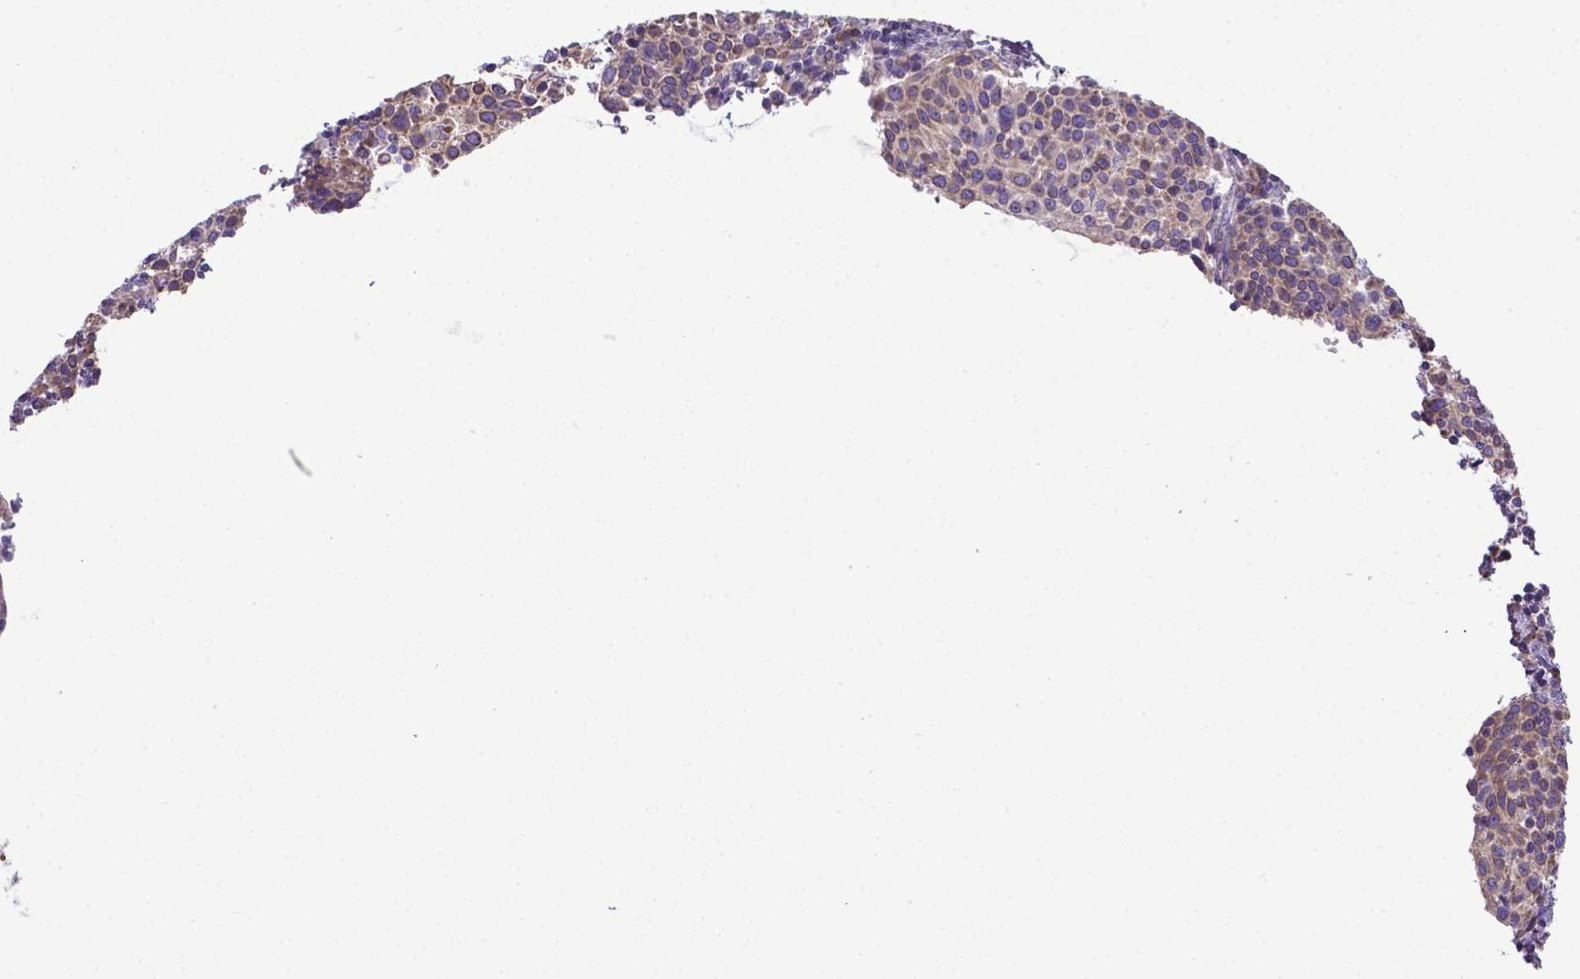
{"staining": {"intensity": "weak", "quantity": ">75%", "location": "cytoplasmic/membranous"}, "tissue": "cervical cancer", "cell_type": "Tumor cells", "image_type": "cancer", "snomed": [{"axis": "morphology", "description": "Squamous cell carcinoma, NOS"}, {"axis": "topography", "description": "Cervix"}], "caption": "IHC of cervical cancer exhibits low levels of weak cytoplasmic/membranous positivity in about >75% of tumor cells.", "gene": "RPL6", "patient": {"sex": "female", "age": 61}}